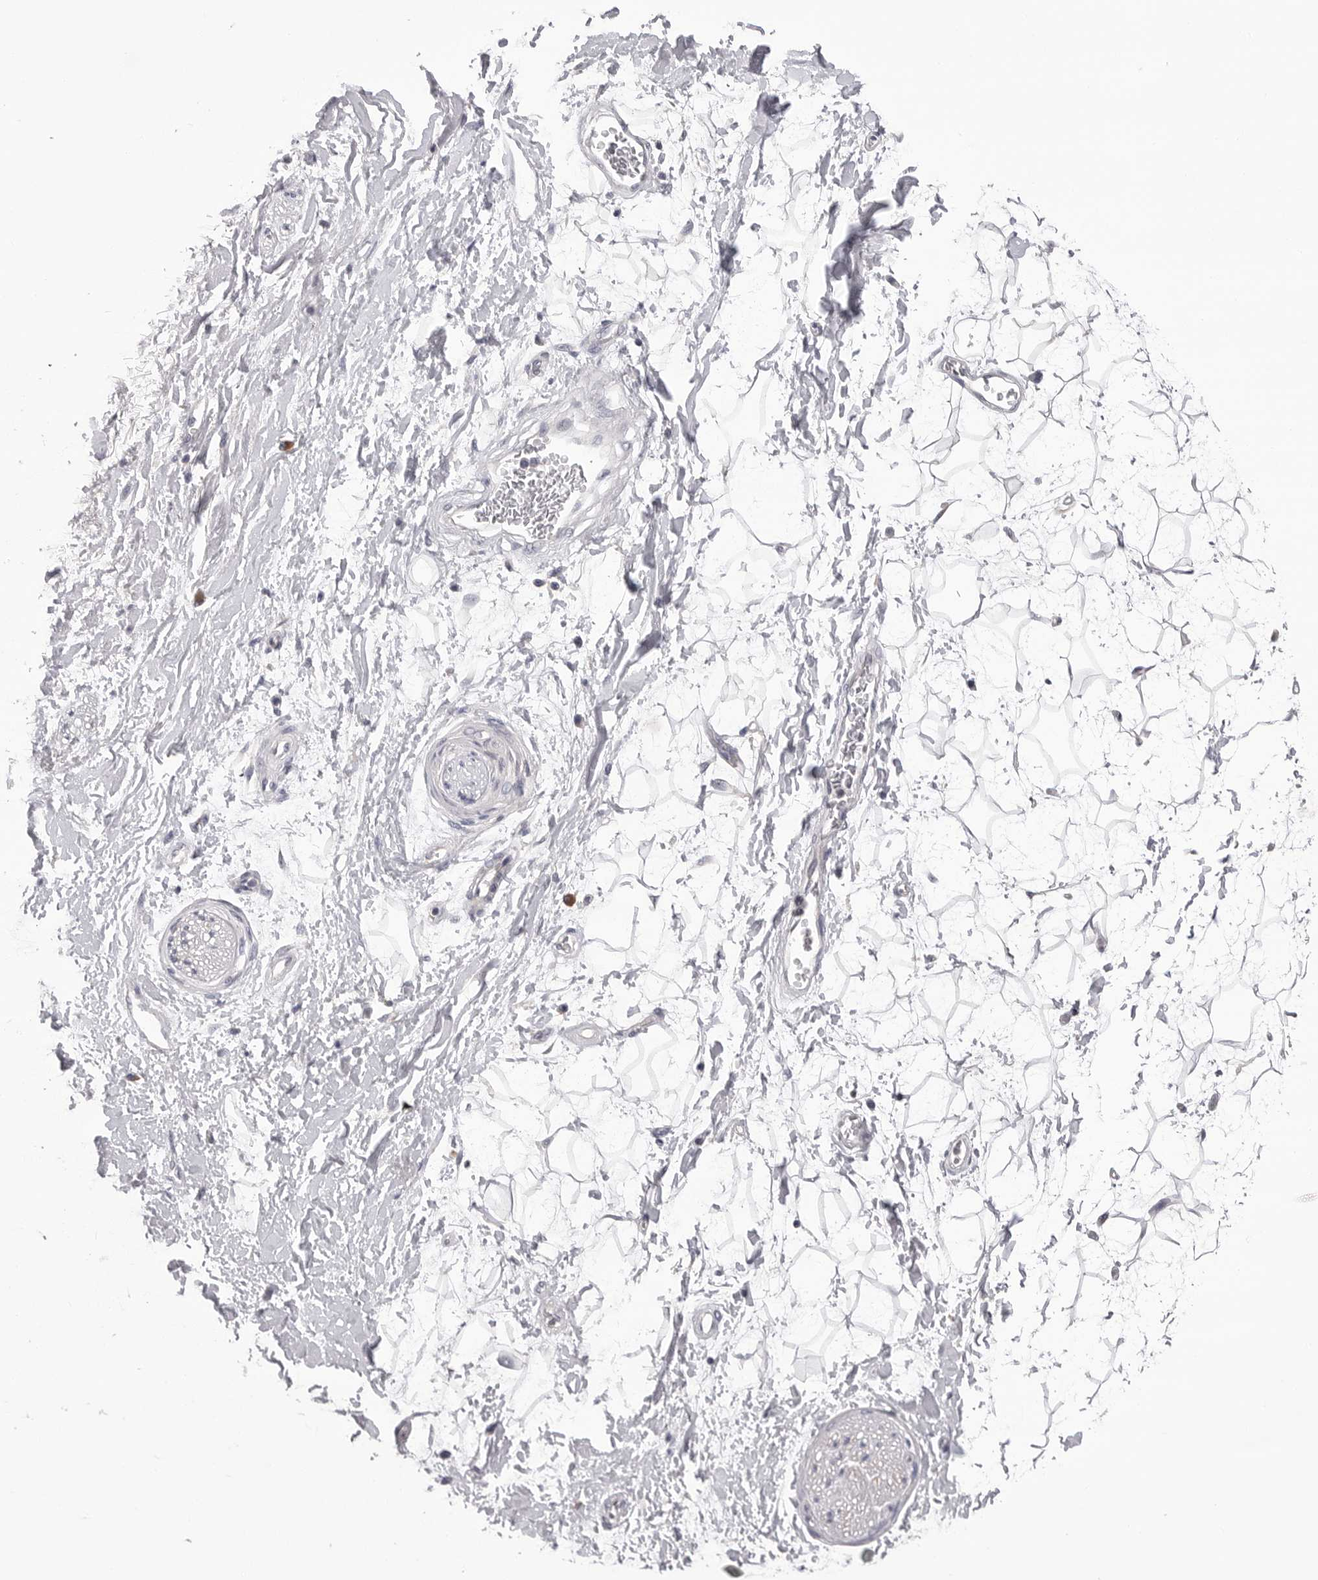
{"staining": {"intensity": "negative", "quantity": "none", "location": "none"}, "tissue": "adipose tissue", "cell_type": "Adipocytes", "image_type": "normal", "snomed": [{"axis": "morphology", "description": "Normal tissue, NOS"}, {"axis": "topography", "description": "Soft tissue"}], "caption": "Adipocytes show no significant protein expression in benign adipose tissue. (Immunohistochemistry, brightfield microscopy, high magnification).", "gene": "DLGAP3", "patient": {"sex": "male", "age": 72}}